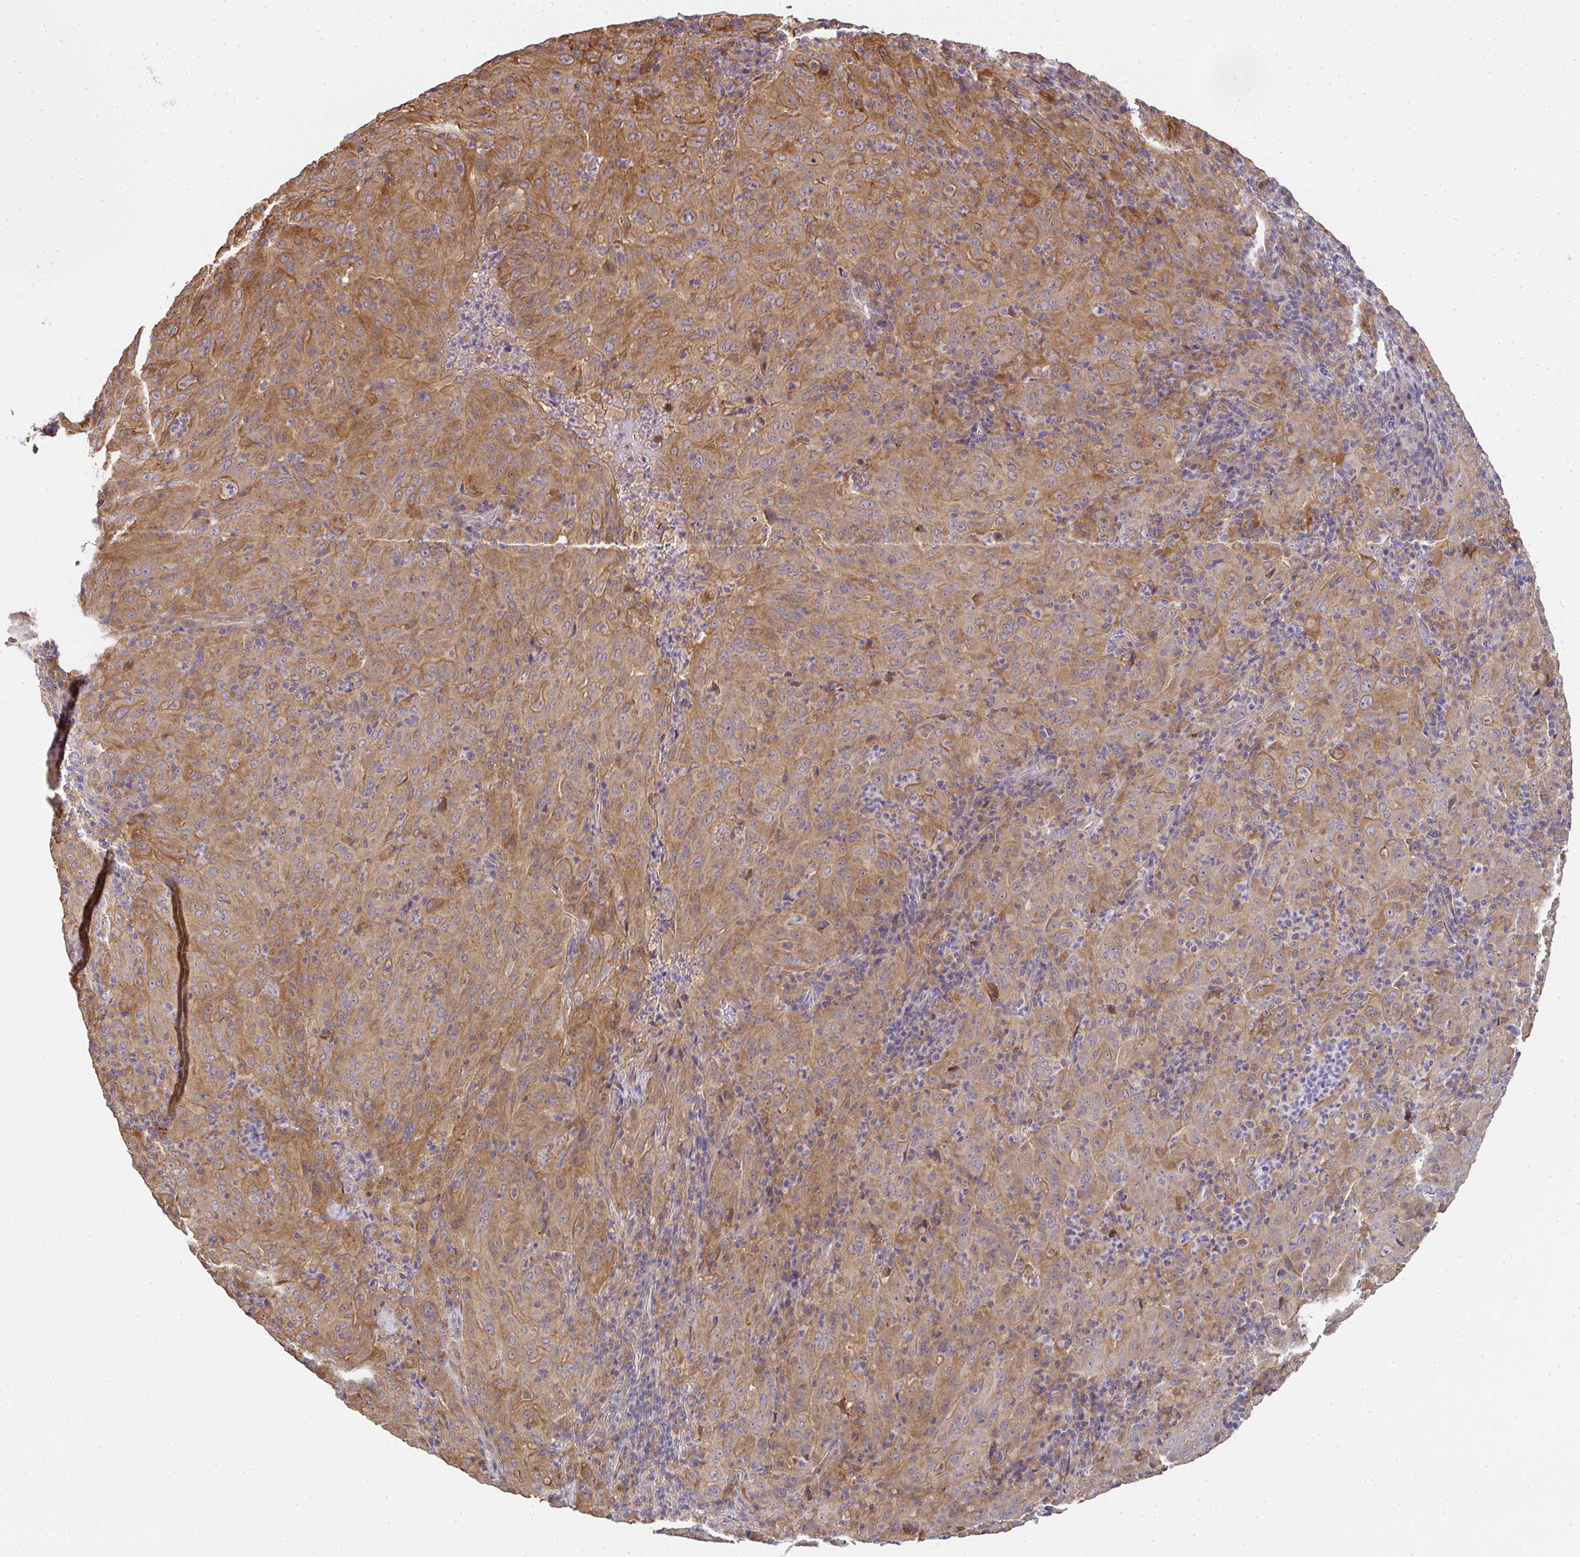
{"staining": {"intensity": "moderate", "quantity": ">75%", "location": "cytoplasmic/membranous"}, "tissue": "pancreatic cancer", "cell_type": "Tumor cells", "image_type": "cancer", "snomed": [{"axis": "morphology", "description": "Adenocarcinoma, NOS"}, {"axis": "topography", "description": "Pancreas"}], "caption": "This histopathology image reveals IHC staining of pancreatic cancer, with medium moderate cytoplasmic/membranous expression in approximately >75% of tumor cells.", "gene": "EEF1AKMT1", "patient": {"sex": "male", "age": 63}}